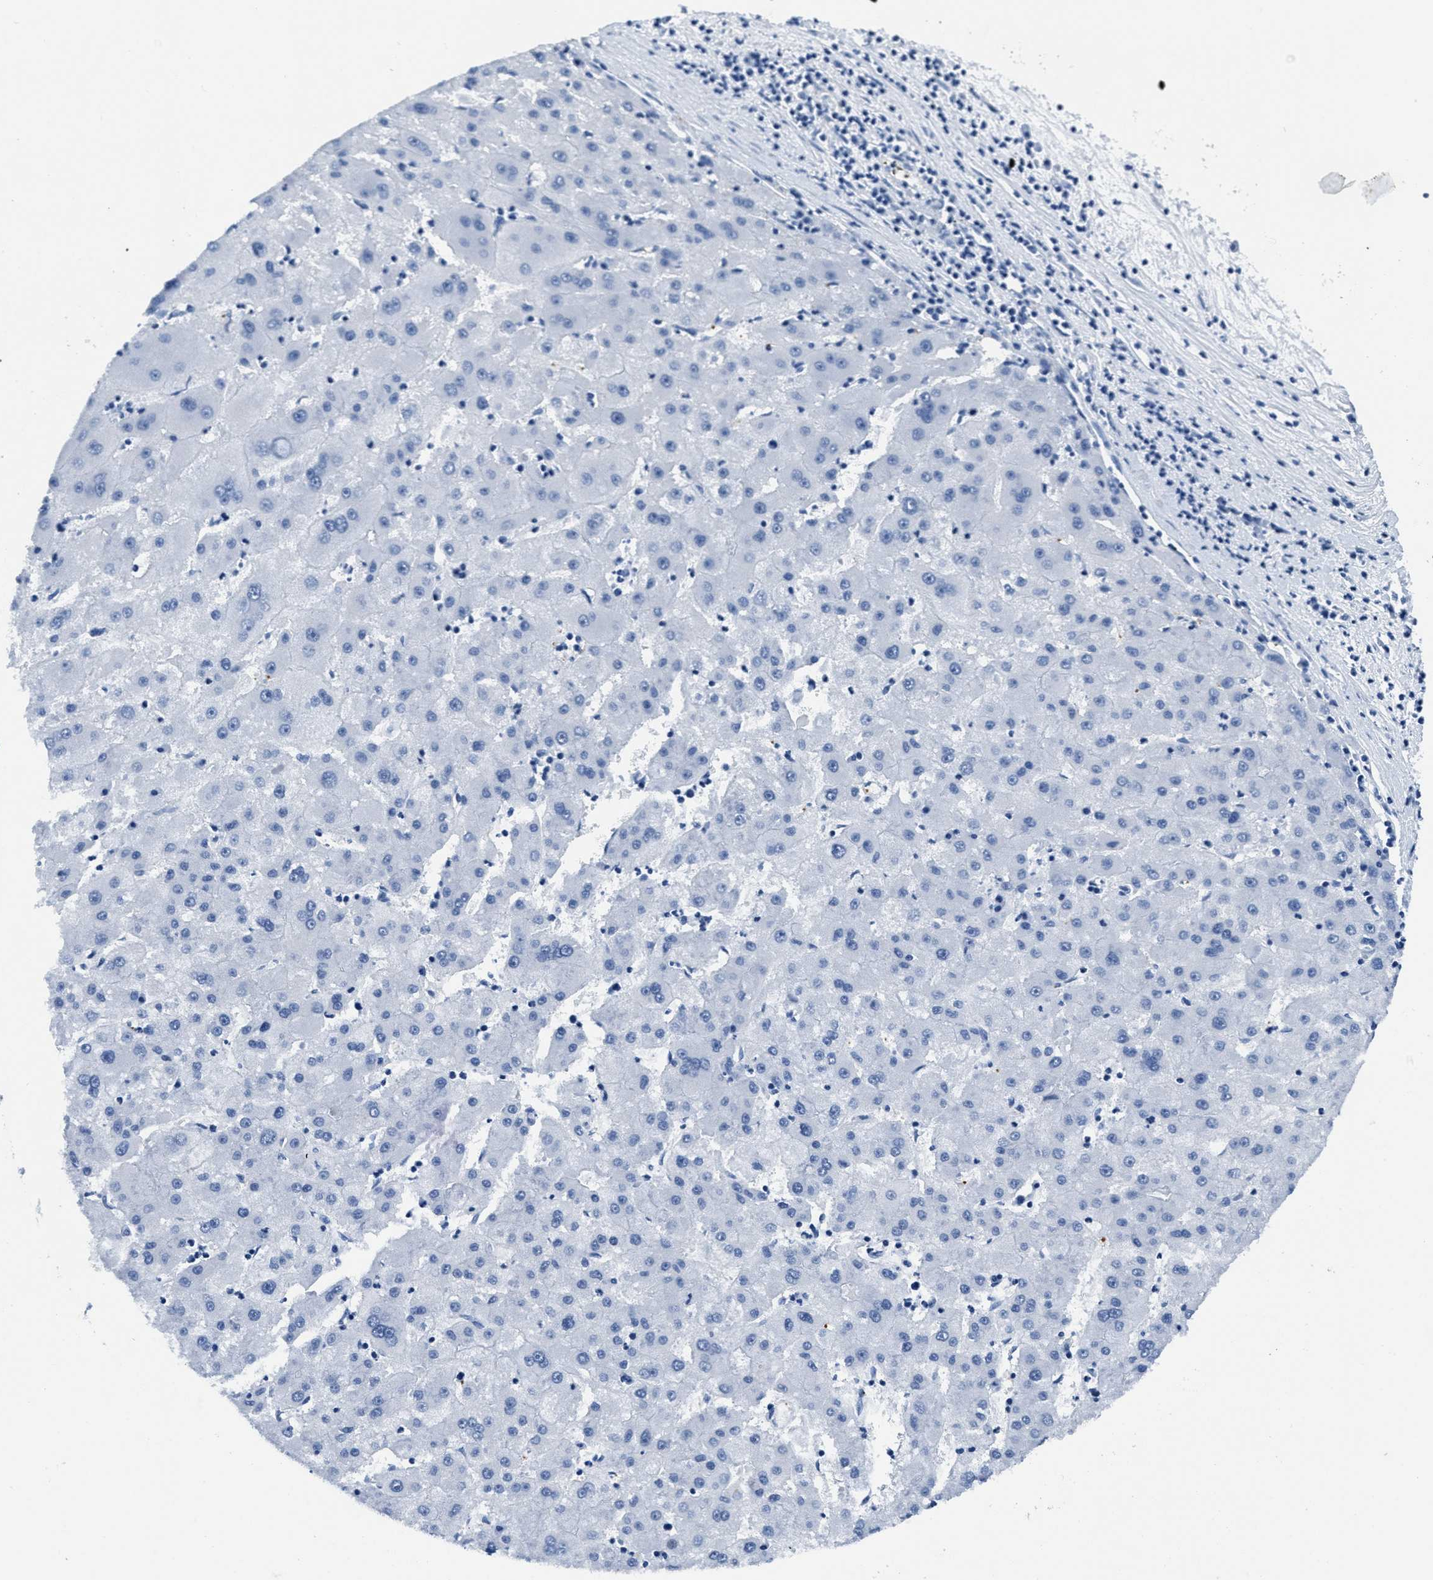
{"staining": {"intensity": "negative", "quantity": "none", "location": "none"}, "tissue": "liver cancer", "cell_type": "Tumor cells", "image_type": "cancer", "snomed": [{"axis": "morphology", "description": "Carcinoma, Hepatocellular, NOS"}, {"axis": "topography", "description": "Liver"}], "caption": "There is no significant positivity in tumor cells of liver cancer. Nuclei are stained in blue.", "gene": "ITGA2B", "patient": {"sex": "male", "age": 72}}